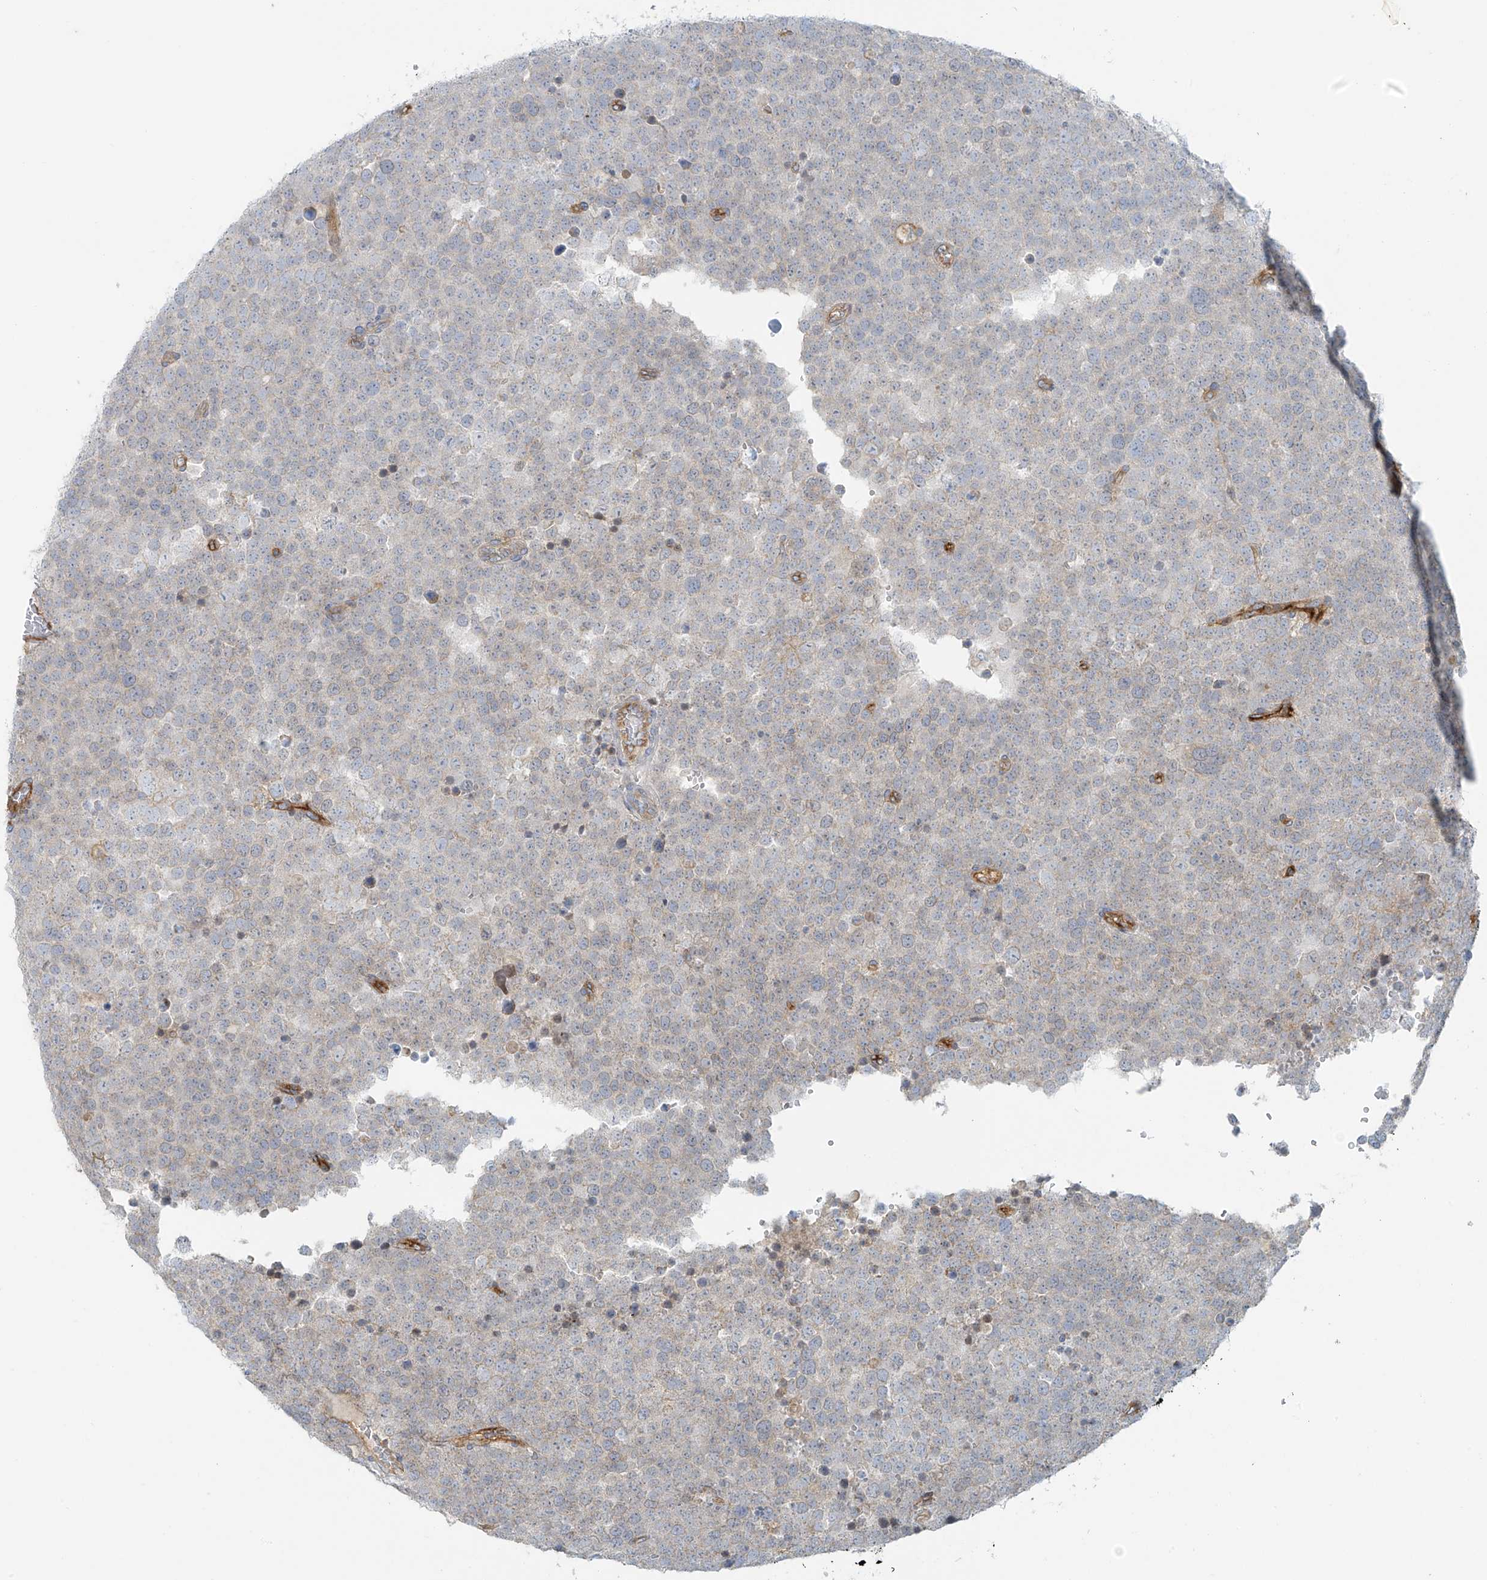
{"staining": {"intensity": "negative", "quantity": "none", "location": "none"}, "tissue": "testis cancer", "cell_type": "Tumor cells", "image_type": "cancer", "snomed": [{"axis": "morphology", "description": "Seminoma, NOS"}, {"axis": "topography", "description": "Testis"}], "caption": "DAB (3,3'-diaminobenzidine) immunohistochemical staining of human testis seminoma demonstrates no significant staining in tumor cells.", "gene": "VAMP5", "patient": {"sex": "male", "age": 71}}